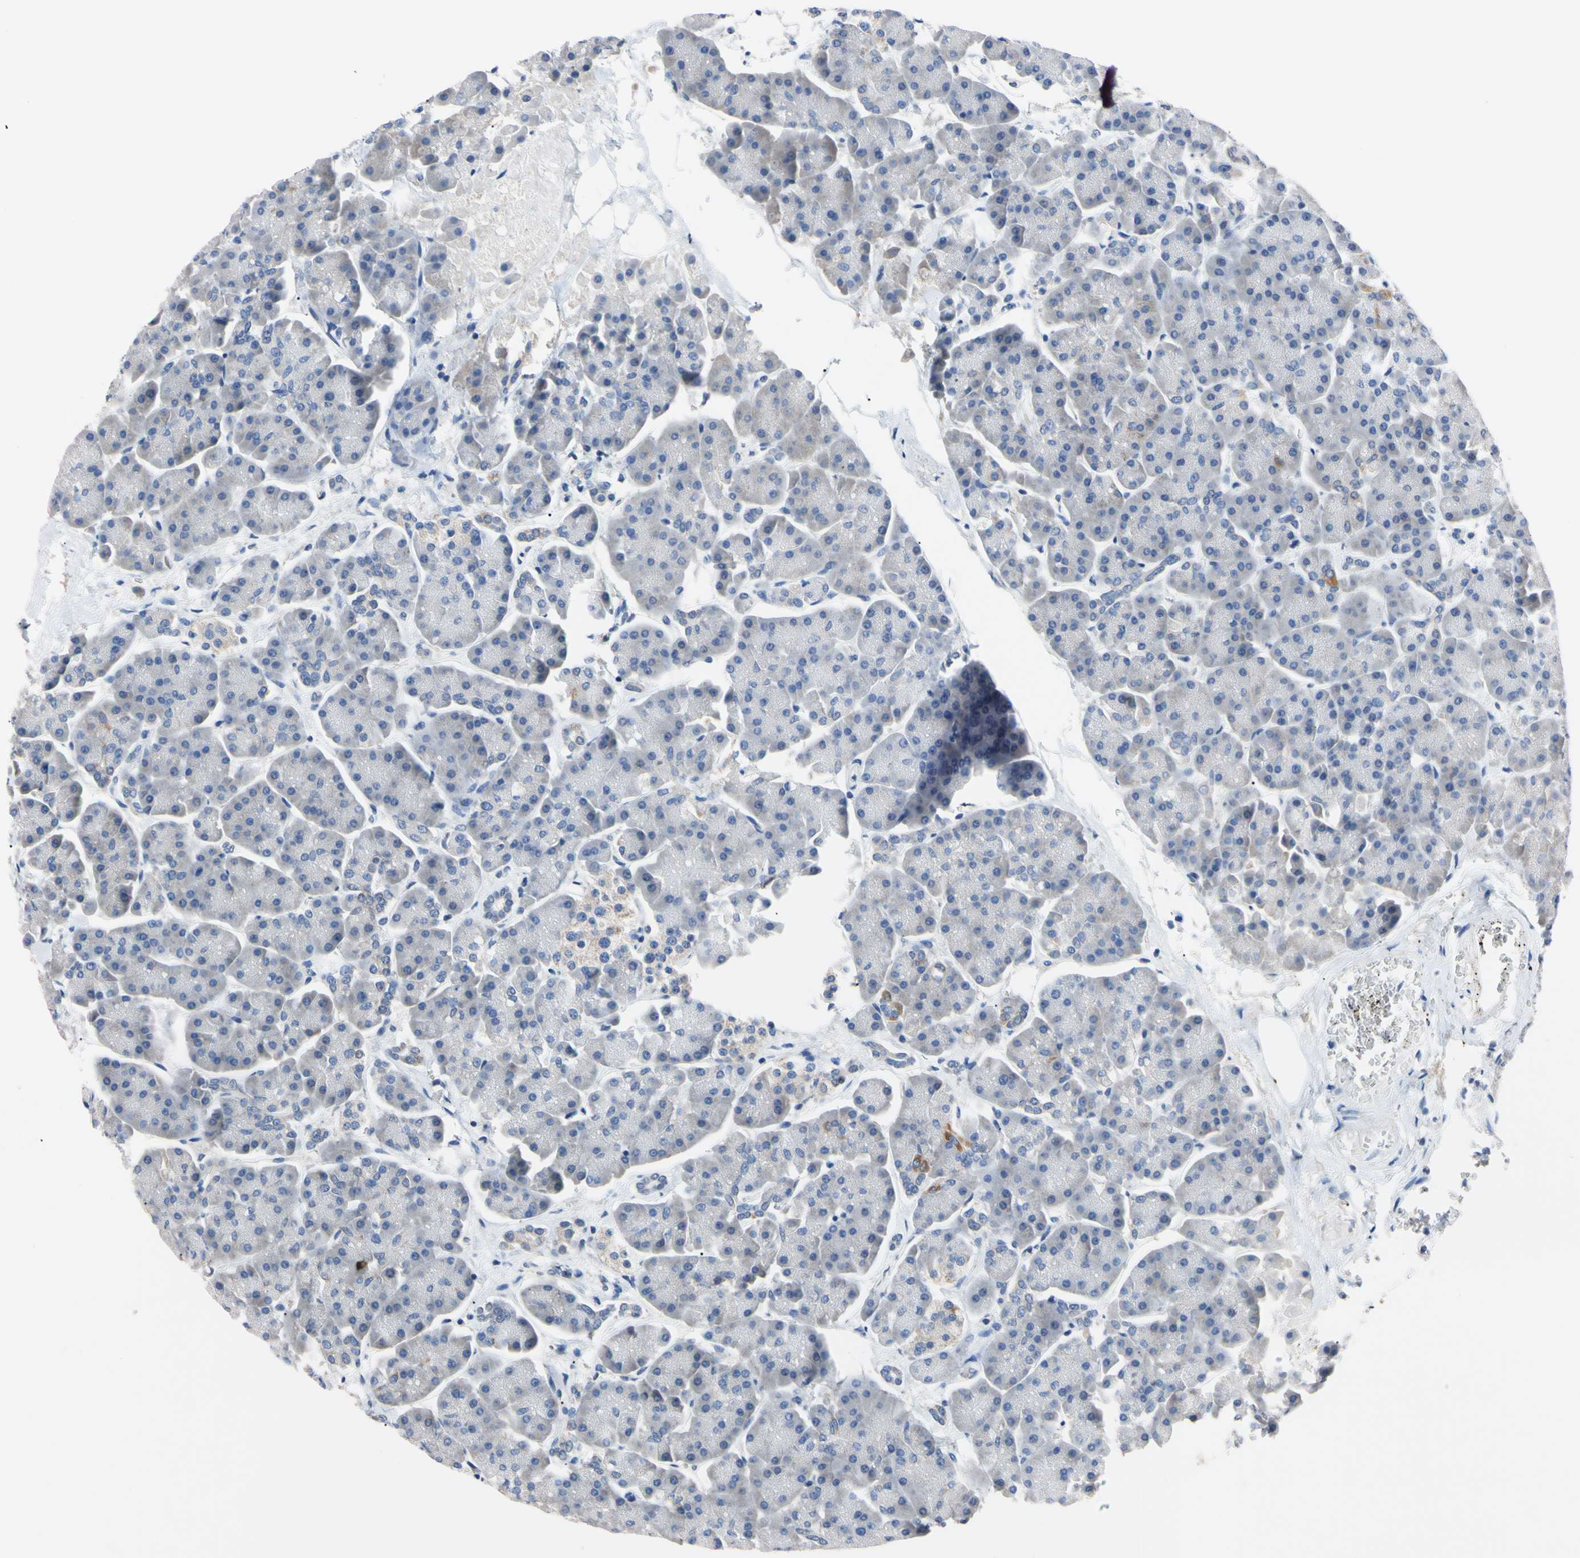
{"staining": {"intensity": "negative", "quantity": "none", "location": "none"}, "tissue": "pancreas", "cell_type": "Exocrine glandular cells", "image_type": "normal", "snomed": [{"axis": "morphology", "description": "Normal tissue, NOS"}, {"axis": "topography", "description": "Pancreas"}], "caption": "DAB immunohistochemical staining of normal human pancreas displays no significant positivity in exocrine glandular cells.", "gene": "PNKD", "patient": {"sex": "female", "age": 70}}